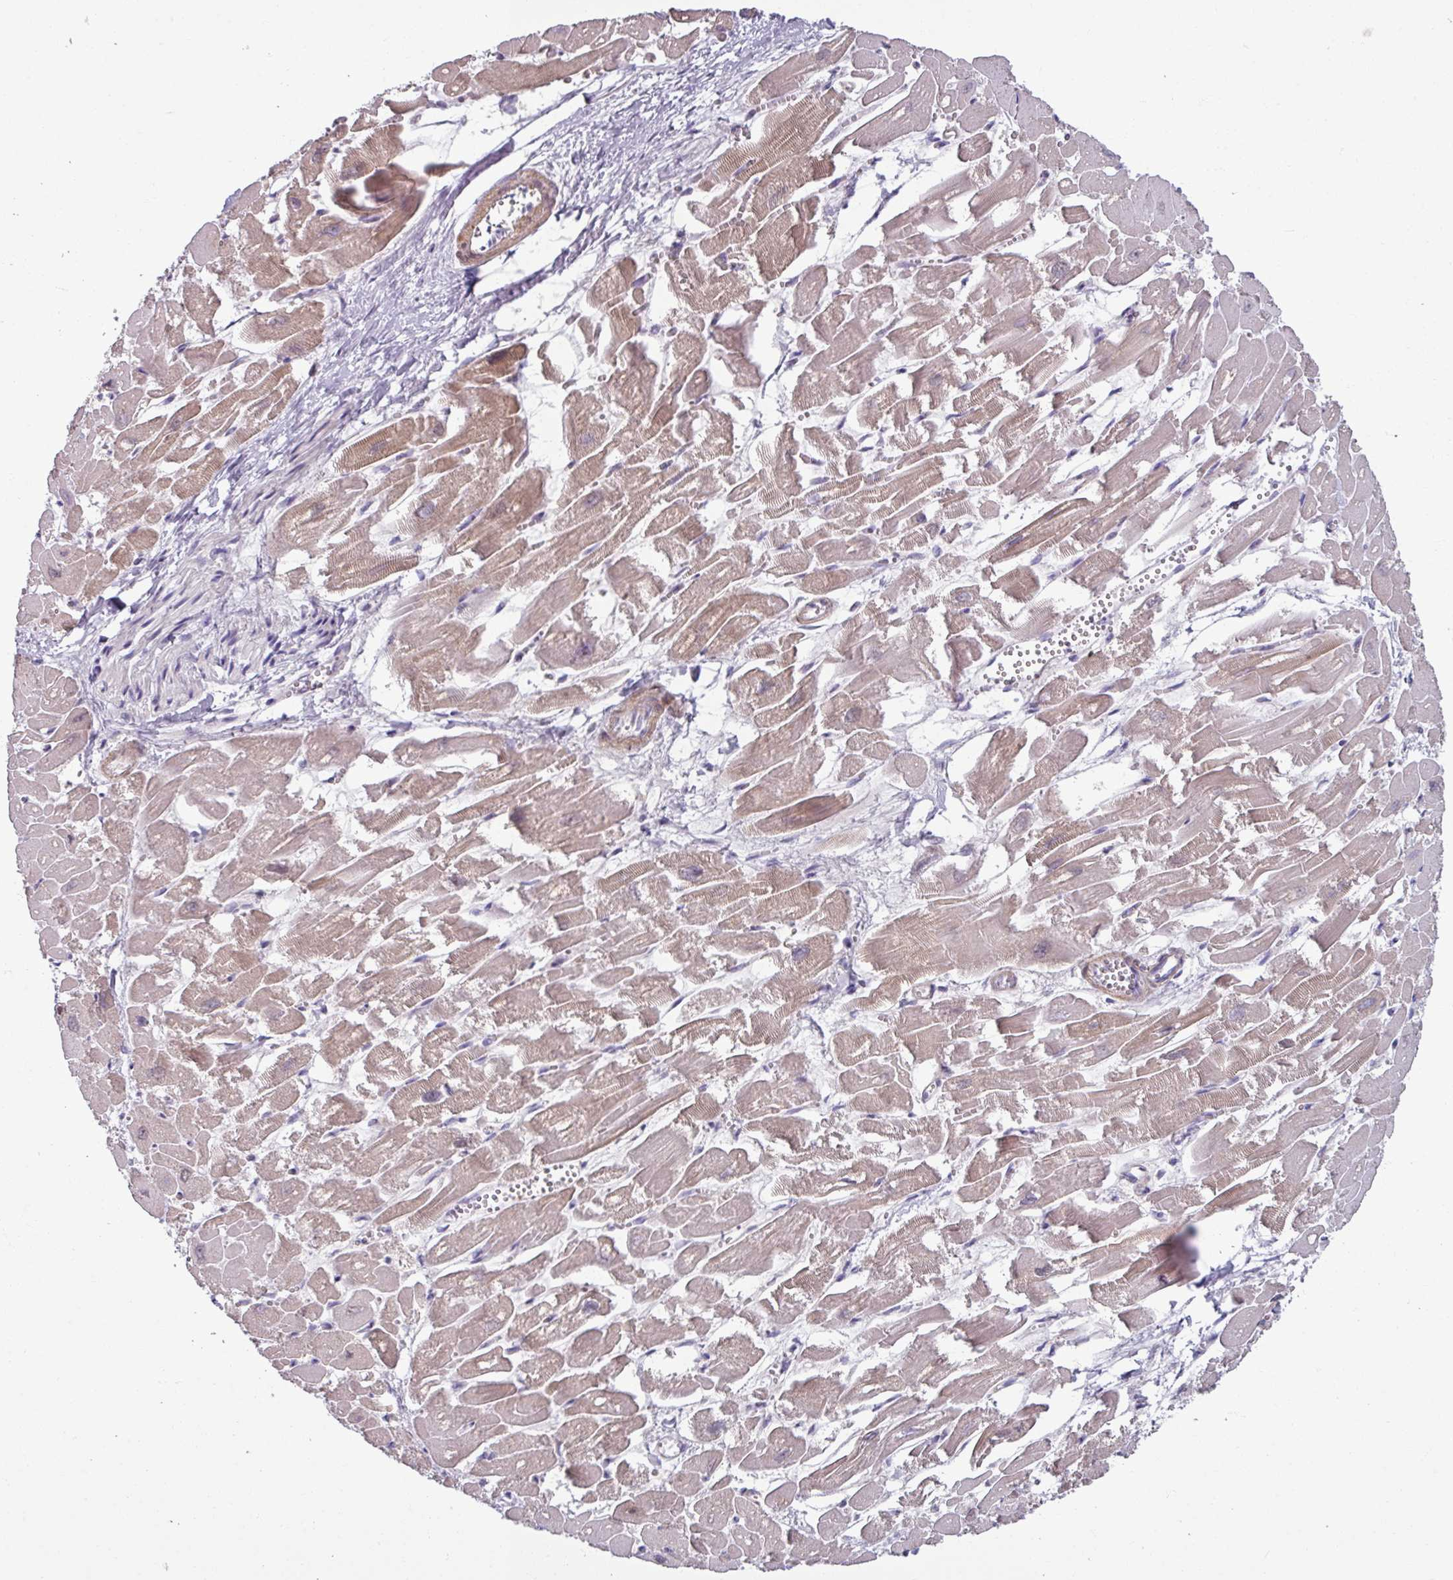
{"staining": {"intensity": "strong", "quantity": "25%-75%", "location": "cytoplasmic/membranous"}, "tissue": "heart muscle", "cell_type": "Cardiomyocytes", "image_type": "normal", "snomed": [{"axis": "morphology", "description": "Normal tissue, NOS"}, {"axis": "topography", "description": "Heart"}], "caption": "Protein staining of benign heart muscle reveals strong cytoplasmic/membranous staining in about 25%-75% of cardiomyocytes.", "gene": "UVSSA", "patient": {"sex": "male", "age": 54}}